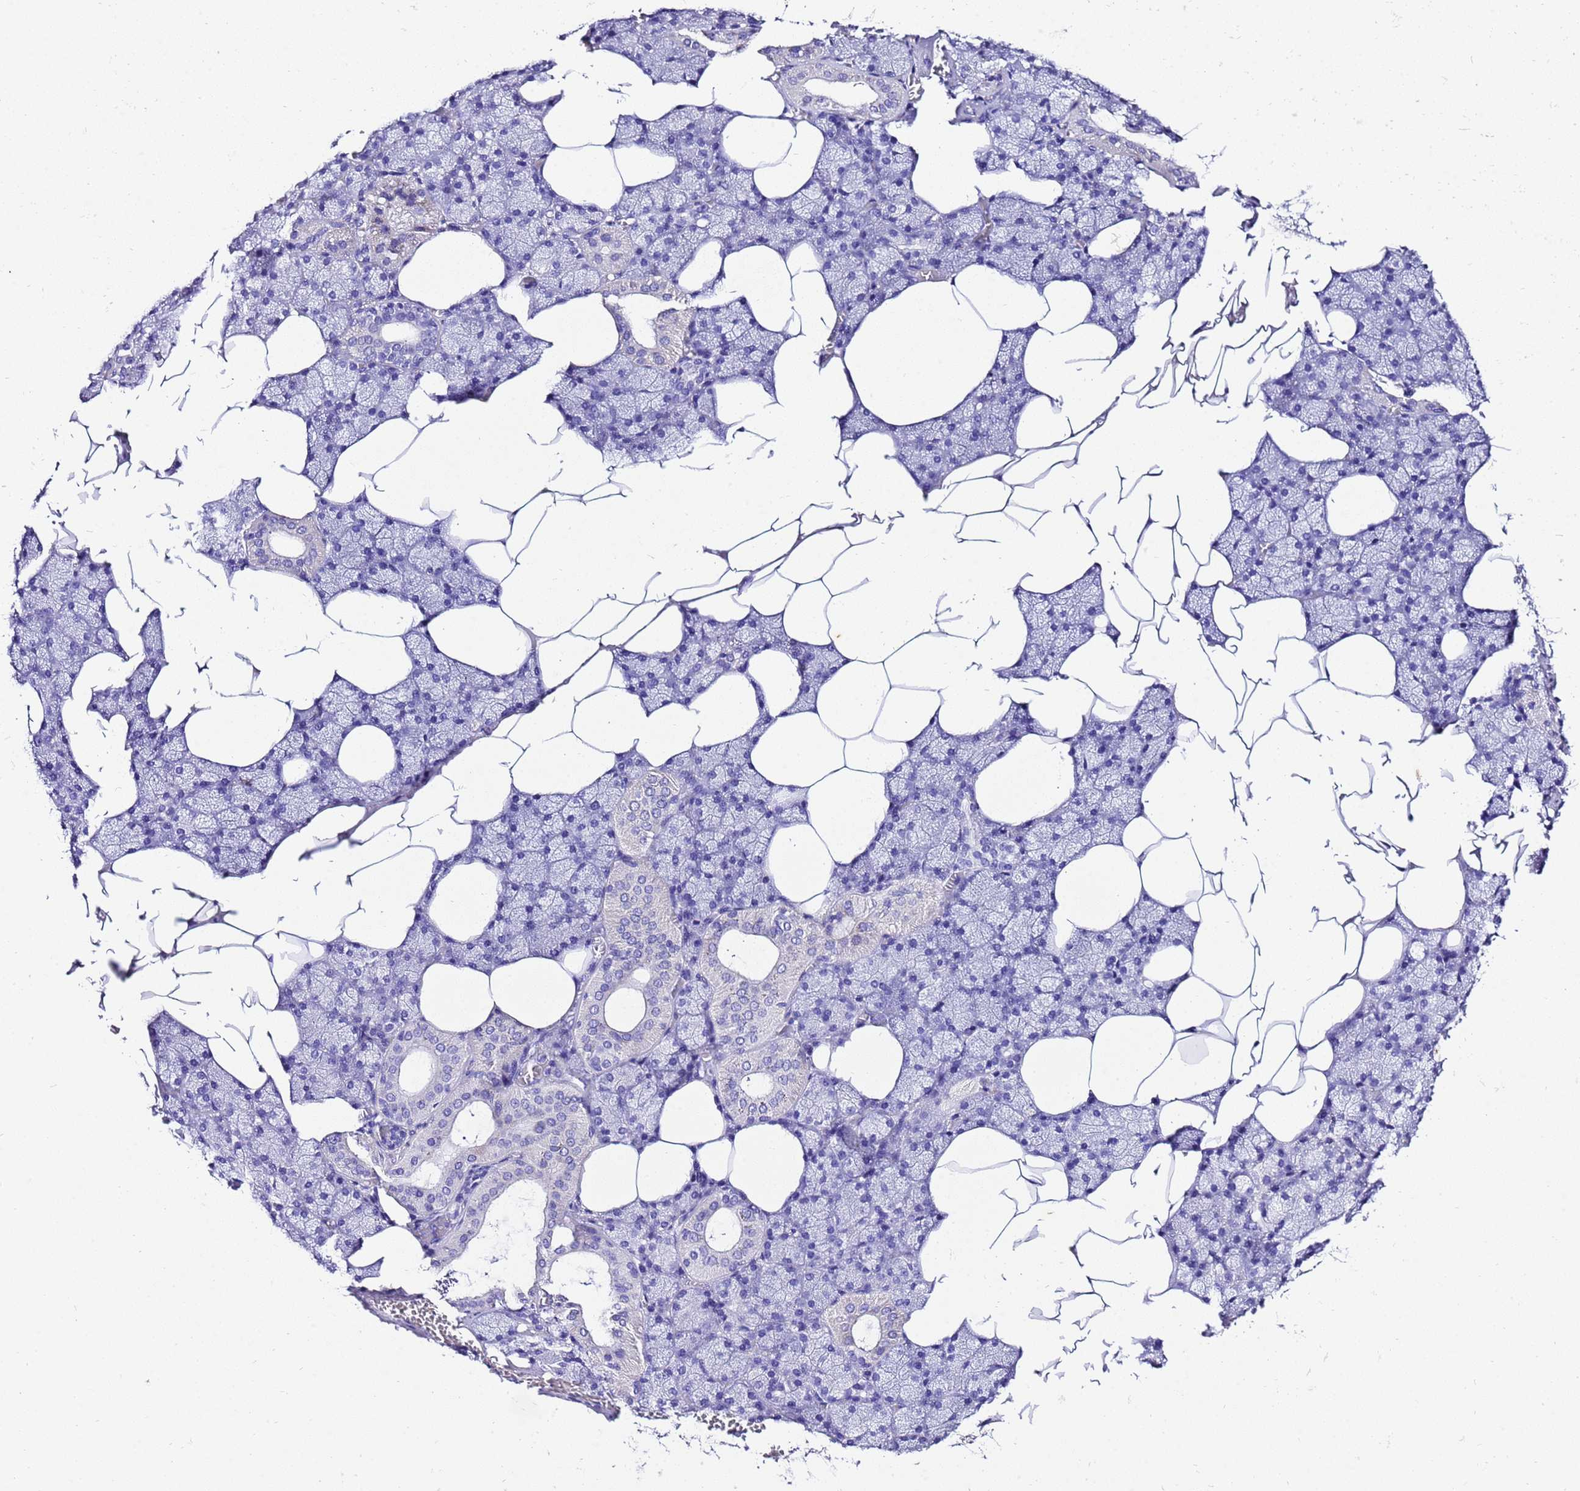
{"staining": {"intensity": "weak", "quantity": "<25%", "location": "cytoplasmic/membranous"}, "tissue": "salivary gland", "cell_type": "Glandular cells", "image_type": "normal", "snomed": [{"axis": "morphology", "description": "Normal tissue, NOS"}, {"axis": "topography", "description": "Salivary gland"}], "caption": "This is a image of immunohistochemistry (IHC) staining of normal salivary gland, which shows no expression in glandular cells.", "gene": "ZNF417", "patient": {"sex": "male", "age": 62}}